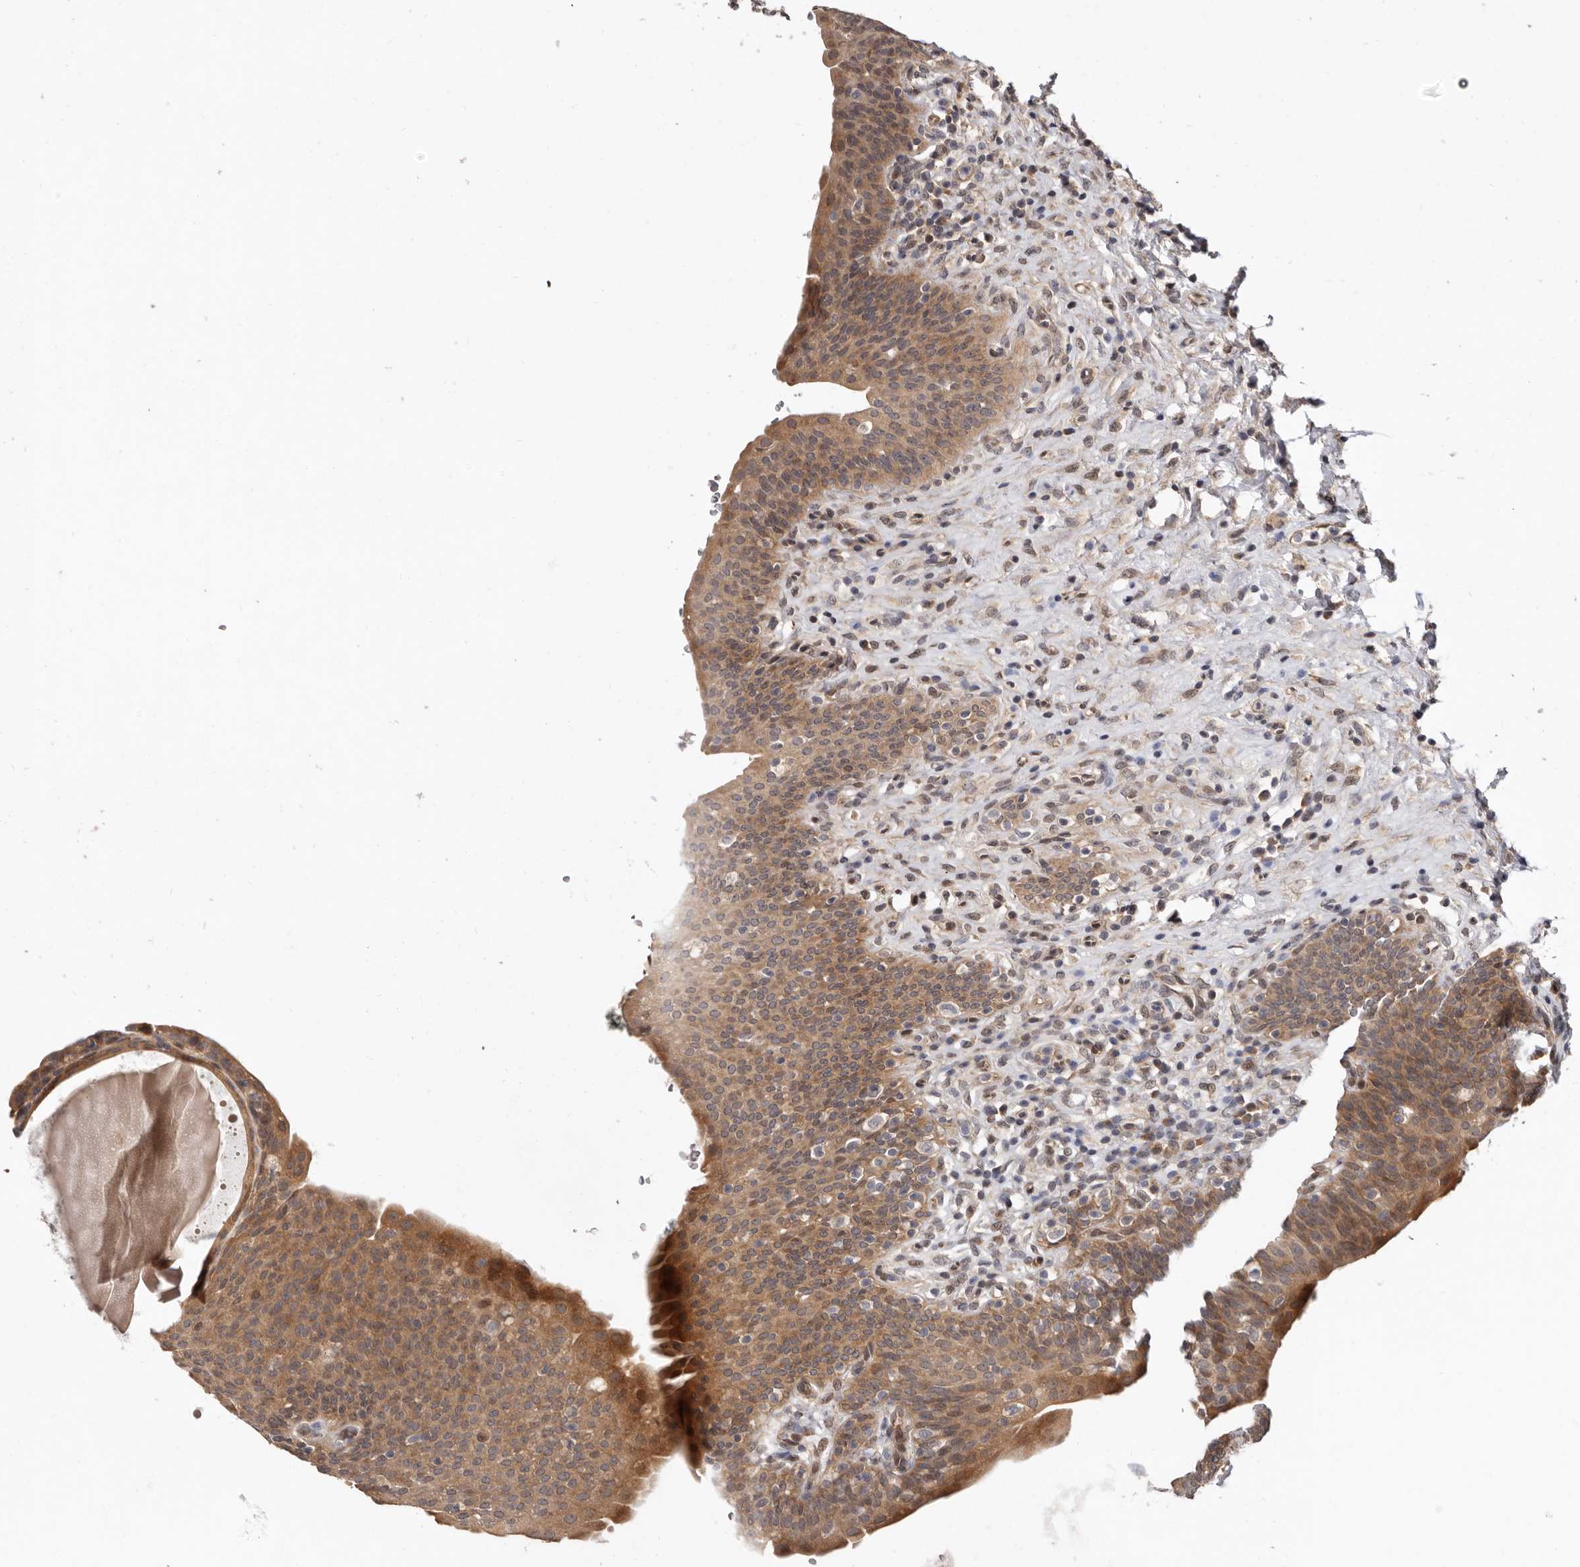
{"staining": {"intensity": "moderate", "quantity": ">75%", "location": "cytoplasmic/membranous,nuclear"}, "tissue": "urinary bladder", "cell_type": "Urothelial cells", "image_type": "normal", "snomed": [{"axis": "morphology", "description": "Normal tissue, NOS"}, {"axis": "topography", "description": "Urinary bladder"}], "caption": "Moderate cytoplasmic/membranous,nuclear staining for a protein is appreciated in about >75% of urothelial cells of benign urinary bladder using immunohistochemistry (IHC).", "gene": "SBDS", "patient": {"sex": "male", "age": 83}}